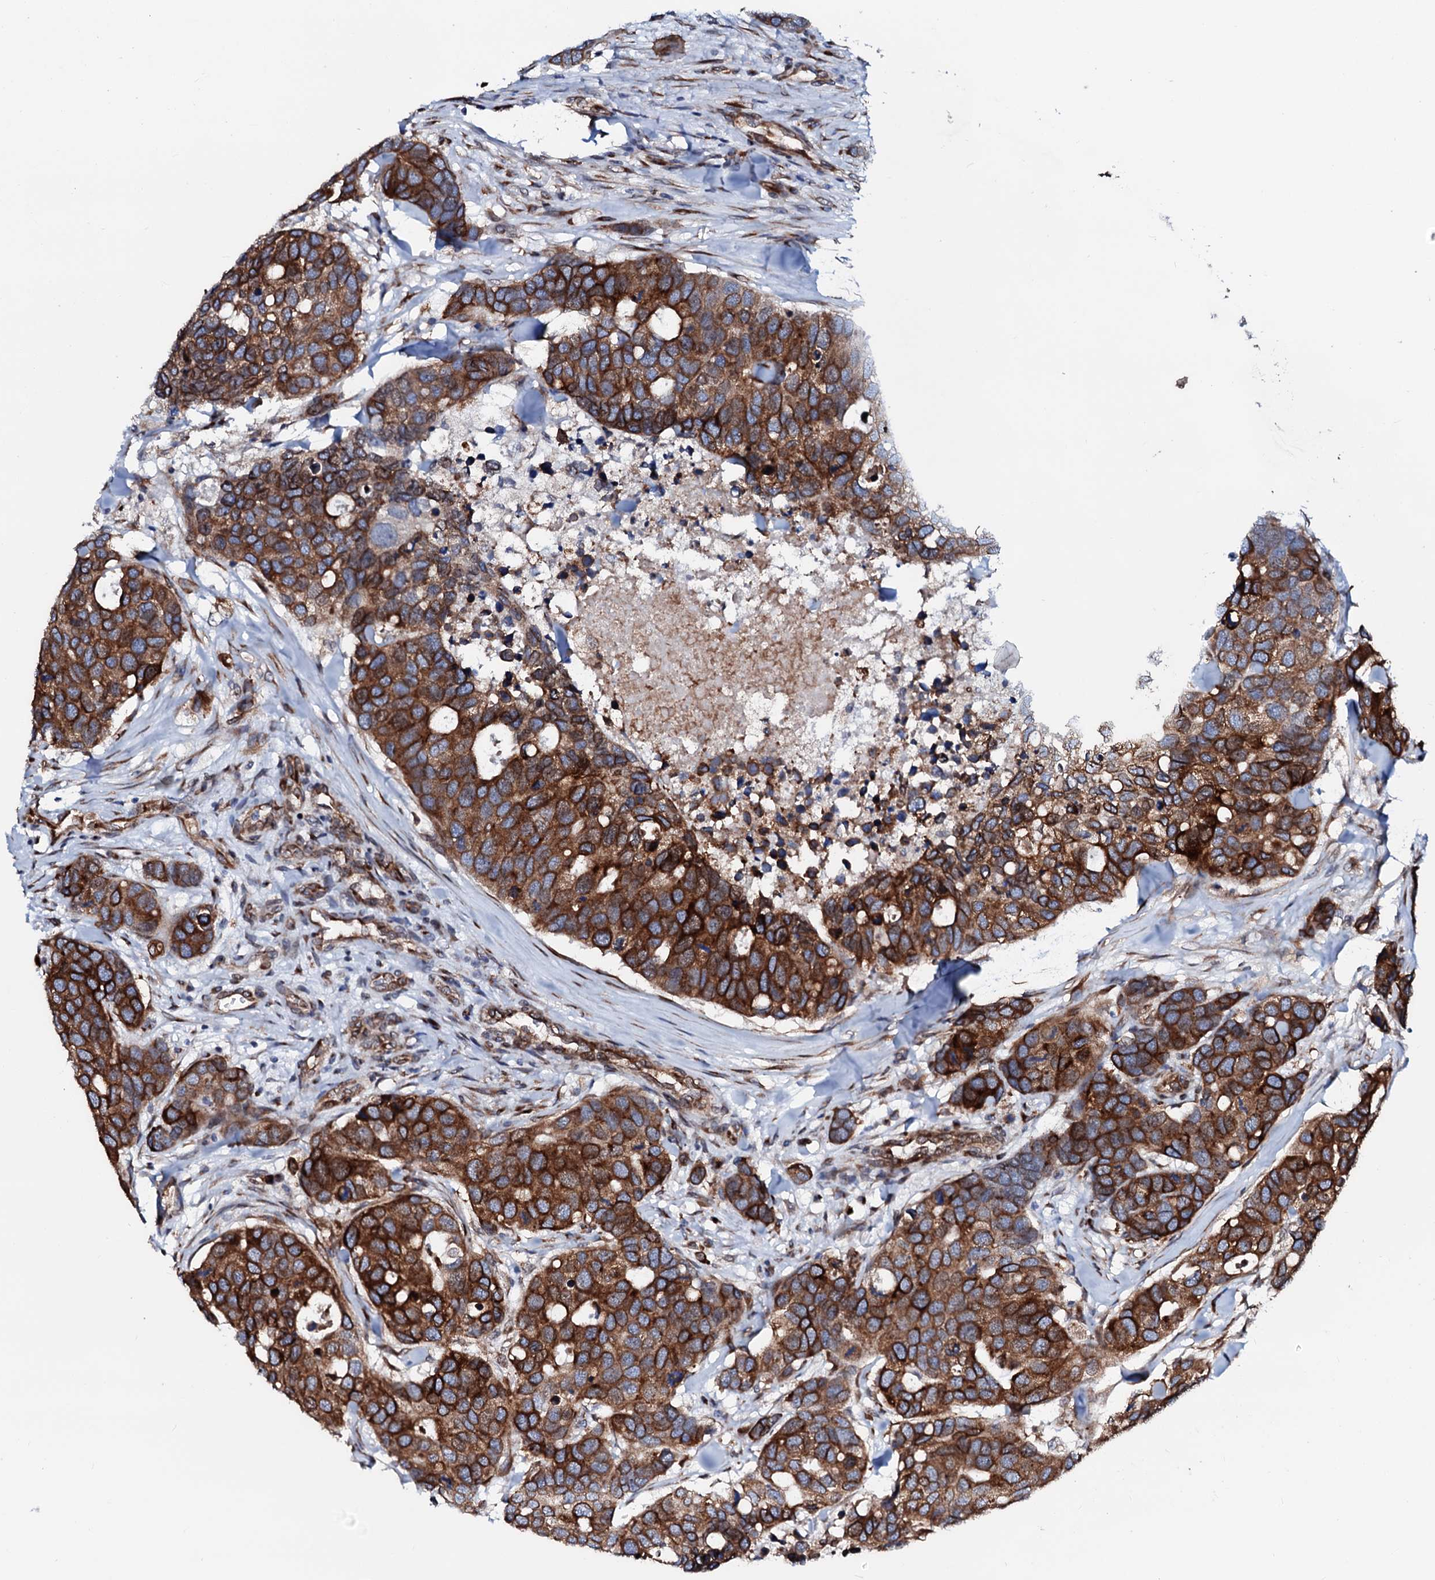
{"staining": {"intensity": "strong", "quantity": ">75%", "location": "cytoplasmic/membranous"}, "tissue": "breast cancer", "cell_type": "Tumor cells", "image_type": "cancer", "snomed": [{"axis": "morphology", "description": "Duct carcinoma"}, {"axis": "topography", "description": "Breast"}], "caption": "Immunohistochemistry micrograph of neoplastic tissue: intraductal carcinoma (breast) stained using IHC reveals high levels of strong protein expression localized specifically in the cytoplasmic/membranous of tumor cells, appearing as a cytoplasmic/membranous brown color.", "gene": "TMCO3", "patient": {"sex": "female", "age": 83}}